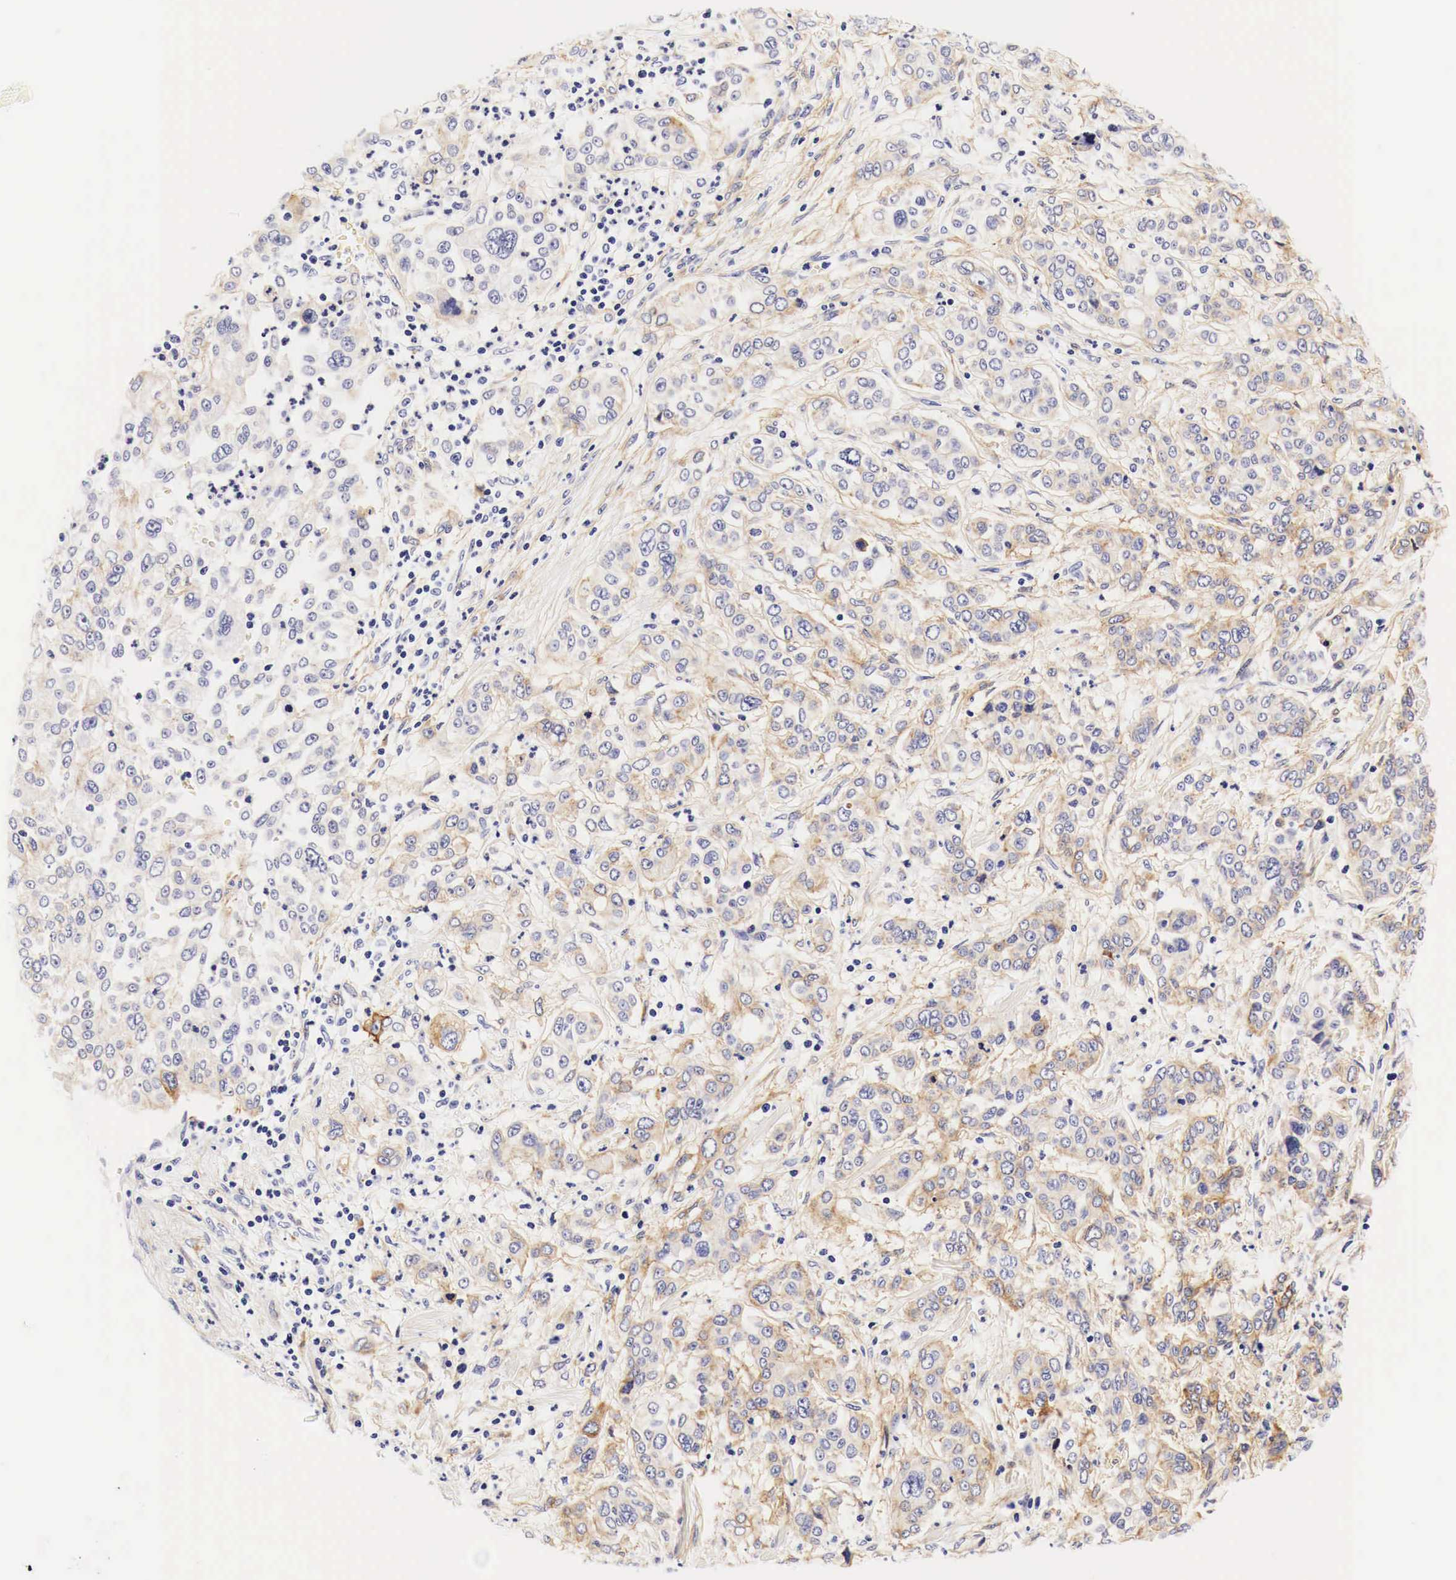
{"staining": {"intensity": "moderate", "quantity": "25%-75%", "location": "cytoplasmic/membranous"}, "tissue": "pancreatic cancer", "cell_type": "Tumor cells", "image_type": "cancer", "snomed": [{"axis": "morphology", "description": "Adenocarcinoma, NOS"}, {"axis": "topography", "description": "Pancreas"}], "caption": "High-magnification brightfield microscopy of pancreatic adenocarcinoma stained with DAB (brown) and counterstained with hematoxylin (blue). tumor cells exhibit moderate cytoplasmic/membranous expression is present in approximately25%-75% of cells.", "gene": "EGFR", "patient": {"sex": "female", "age": 52}}